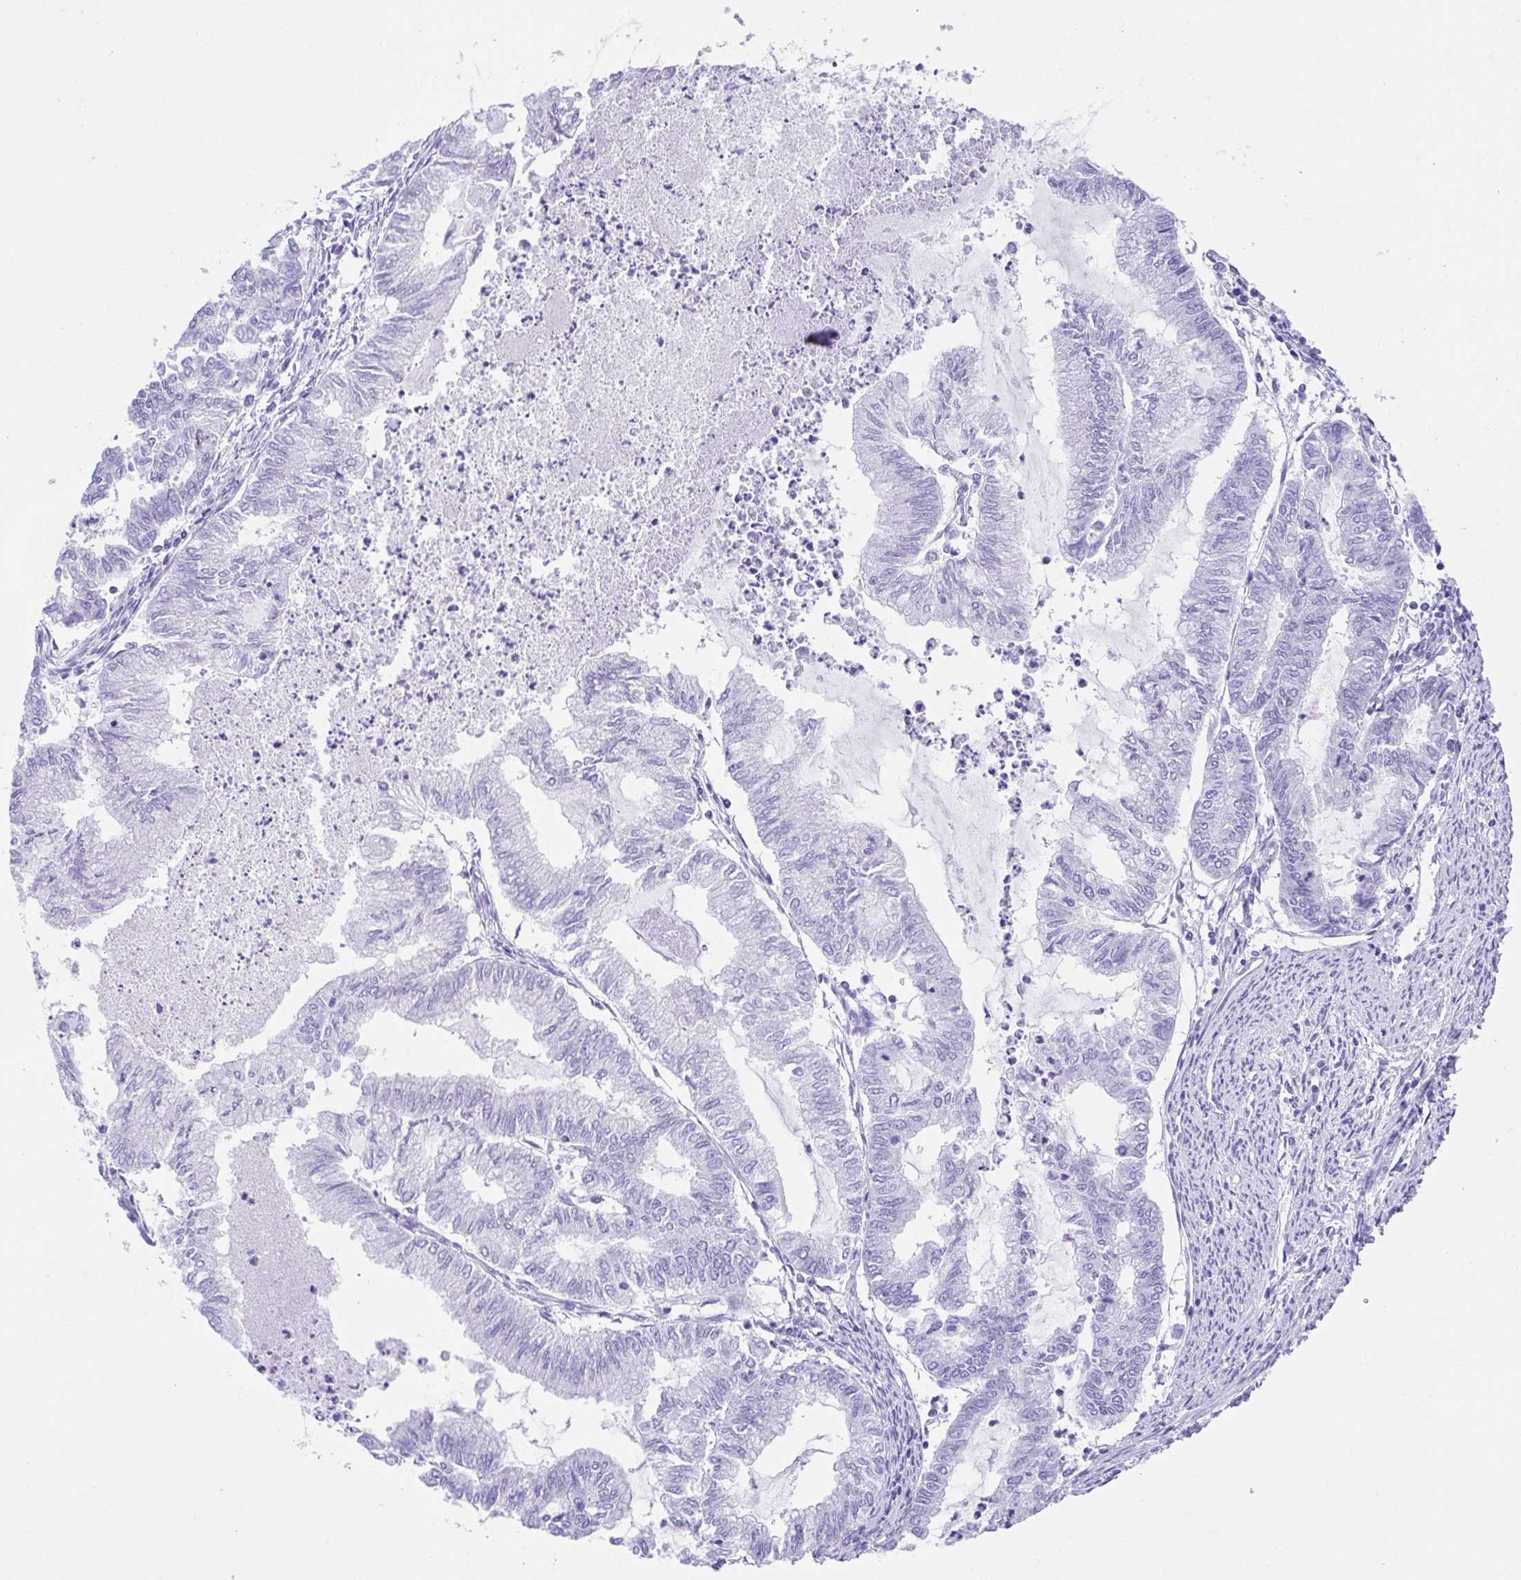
{"staining": {"intensity": "negative", "quantity": "none", "location": "none"}, "tissue": "endometrial cancer", "cell_type": "Tumor cells", "image_type": "cancer", "snomed": [{"axis": "morphology", "description": "Adenocarcinoma, NOS"}, {"axis": "topography", "description": "Endometrium"}], "caption": "The image exhibits no significant positivity in tumor cells of adenocarcinoma (endometrial).", "gene": "LUZP4", "patient": {"sex": "female", "age": 79}}